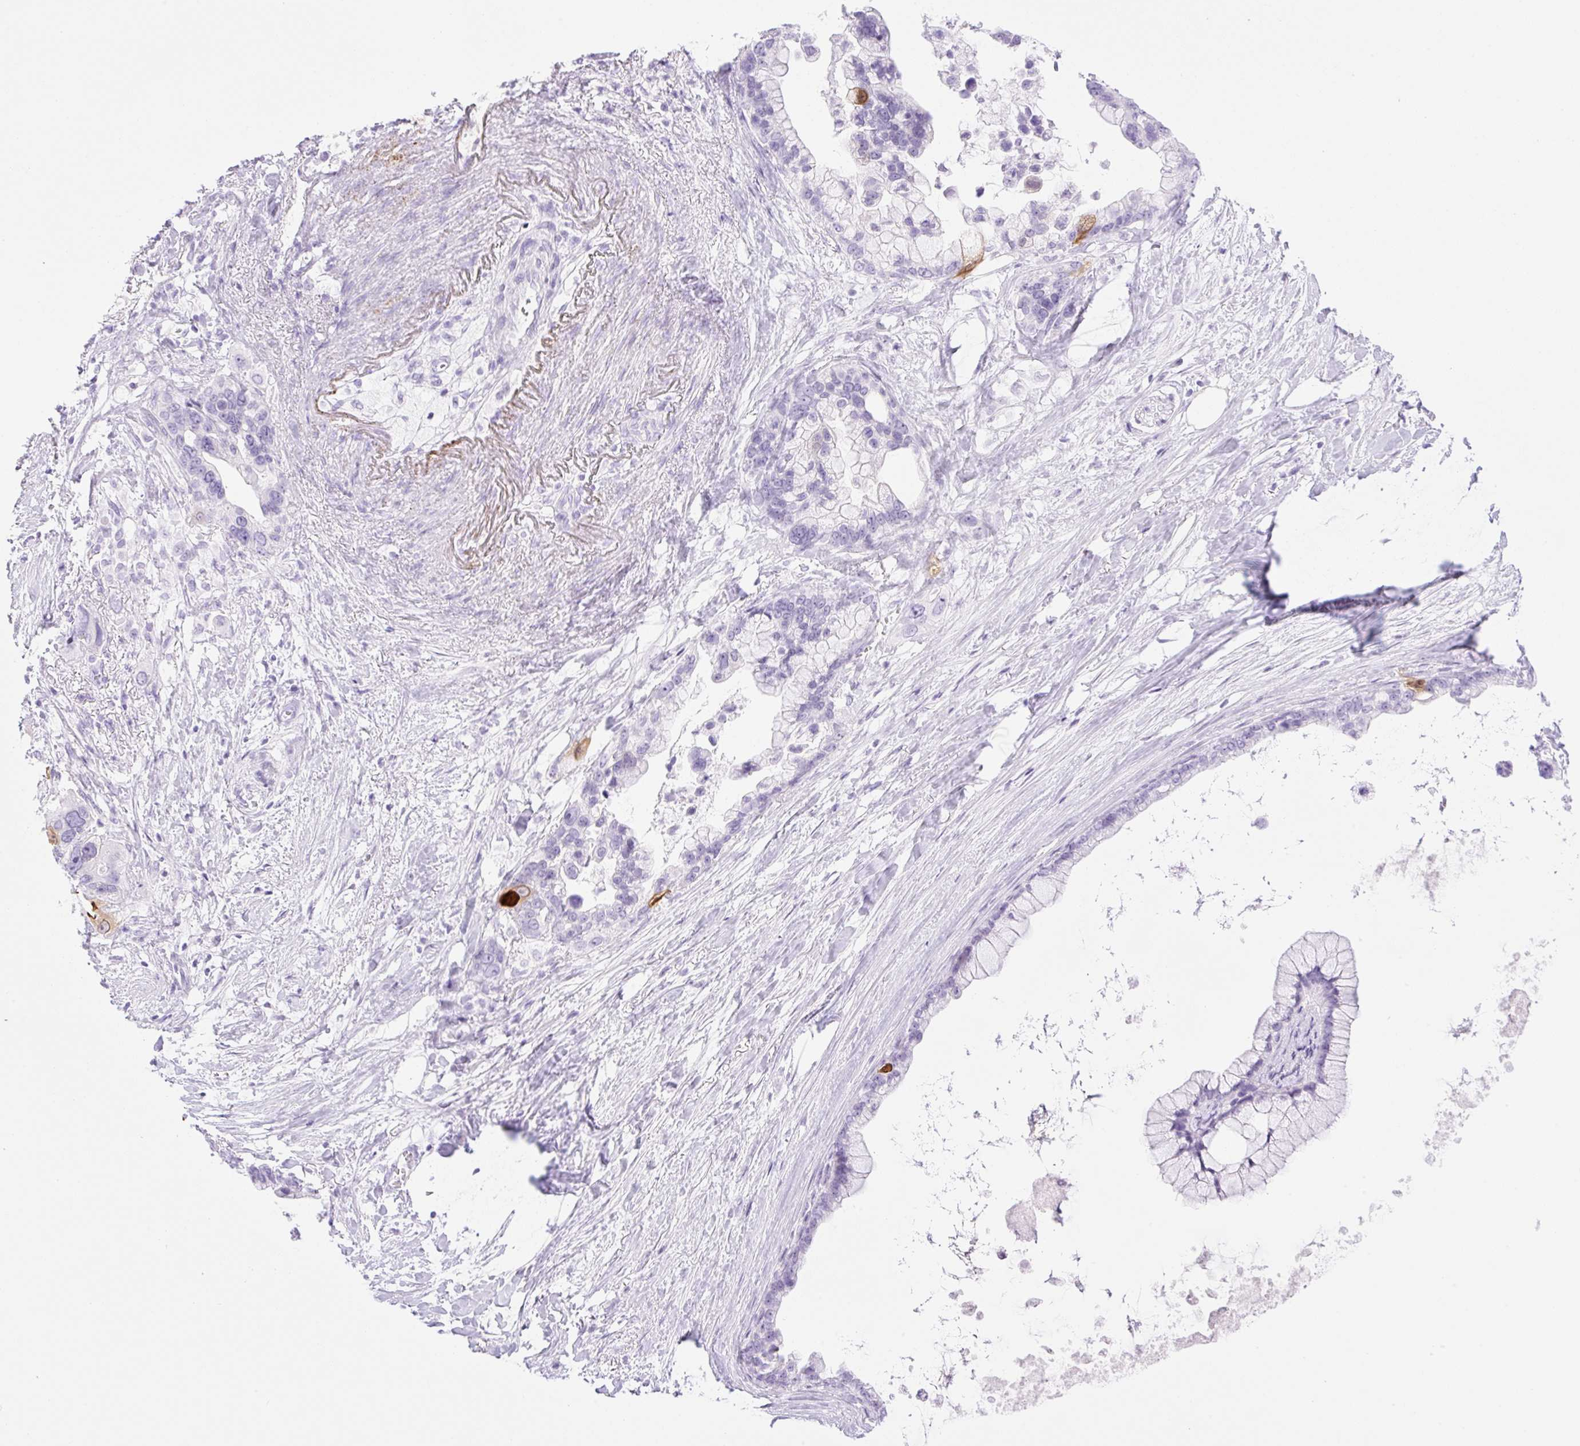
{"staining": {"intensity": "strong", "quantity": "<25%", "location": "cytoplasmic/membranous"}, "tissue": "pancreatic cancer", "cell_type": "Tumor cells", "image_type": "cancer", "snomed": [{"axis": "morphology", "description": "Adenocarcinoma, NOS"}, {"axis": "topography", "description": "Pancreas"}], "caption": "Immunohistochemical staining of adenocarcinoma (pancreatic) demonstrates medium levels of strong cytoplasmic/membranous staining in approximately <25% of tumor cells.", "gene": "SPRR4", "patient": {"sex": "female", "age": 83}}